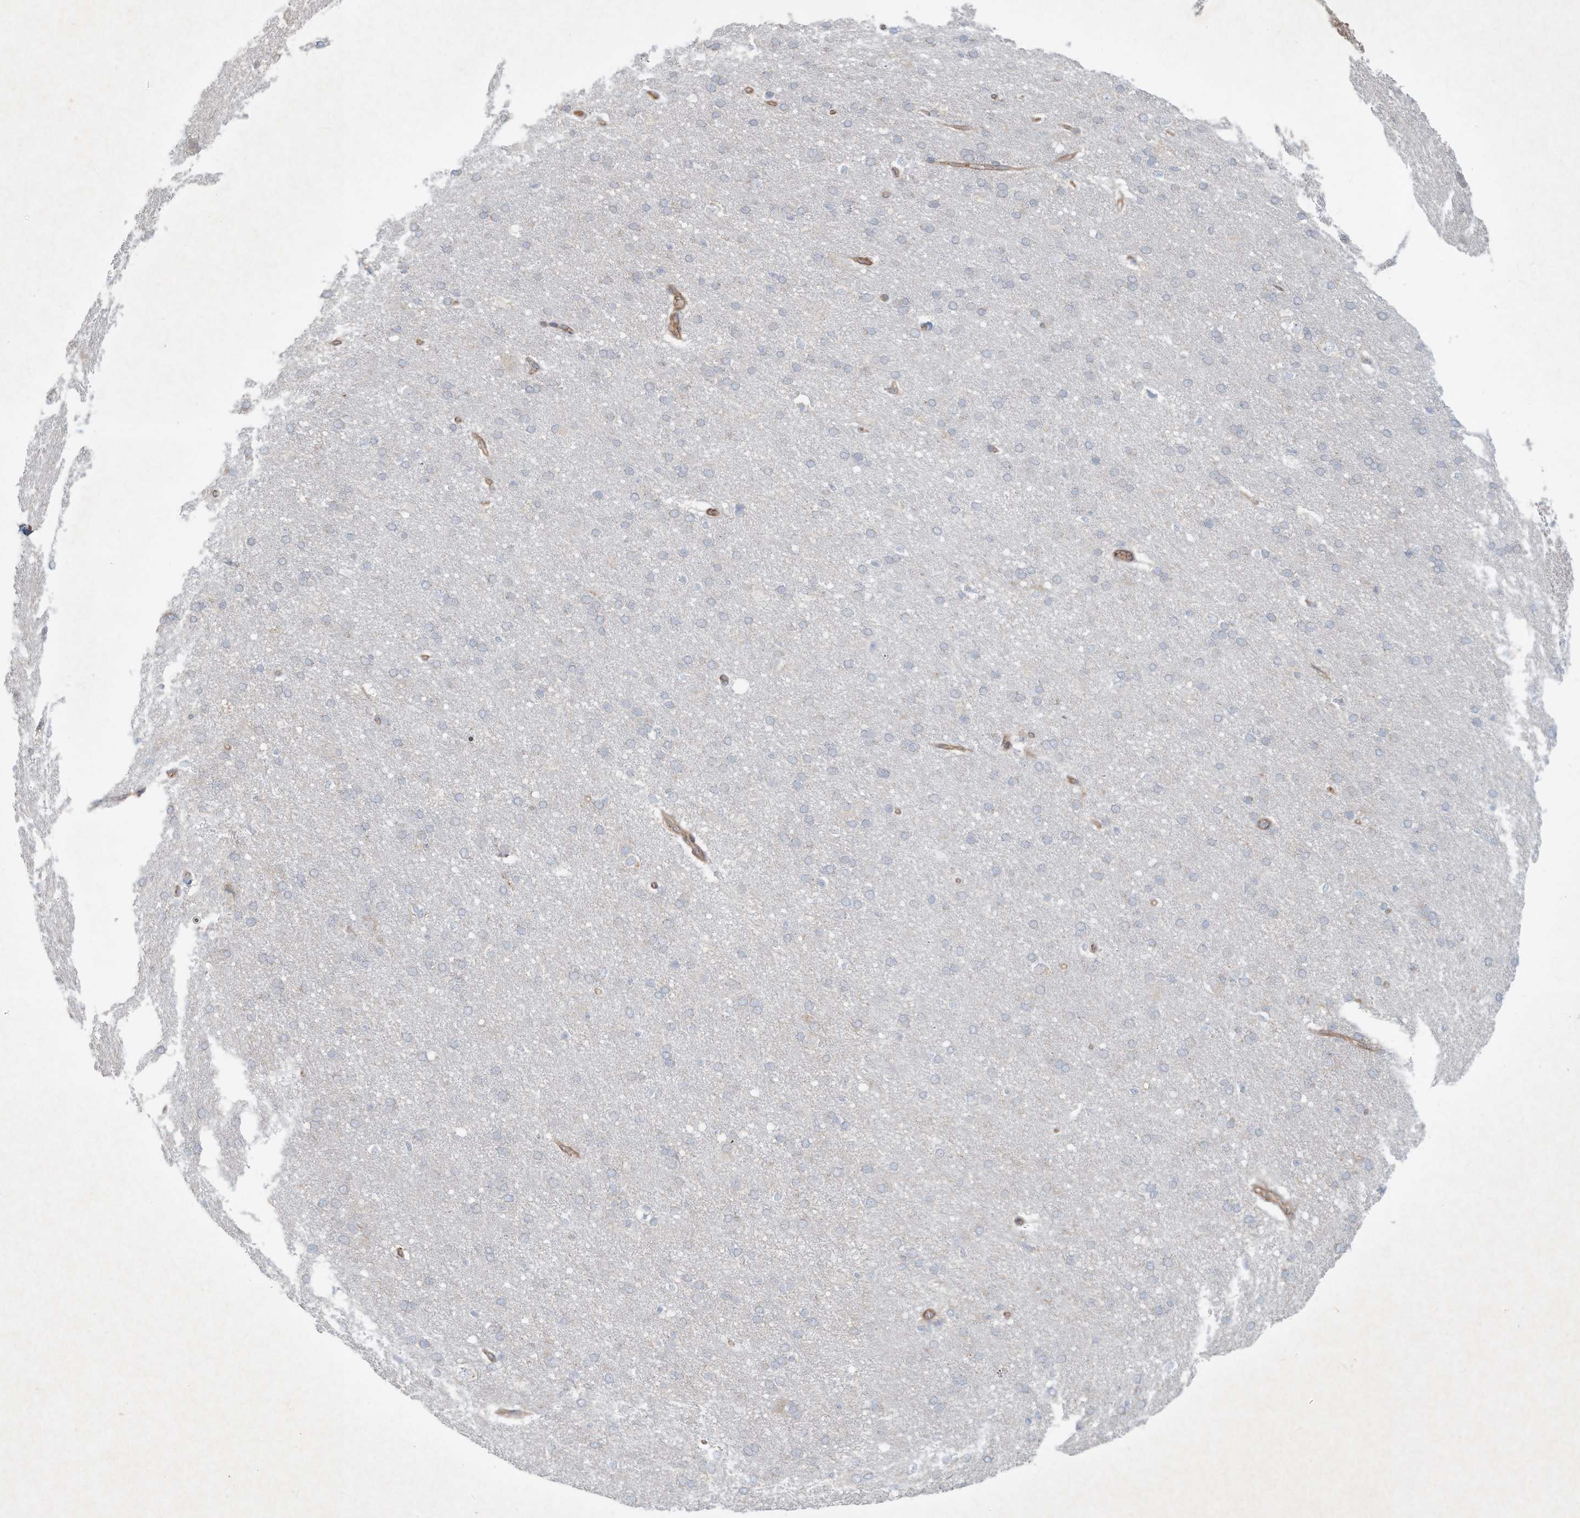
{"staining": {"intensity": "moderate", "quantity": ">75%", "location": "cytoplasmic/membranous"}, "tissue": "cerebral cortex", "cell_type": "Endothelial cells", "image_type": "normal", "snomed": [{"axis": "morphology", "description": "Normal tissue, NOS"}, {"axis": "topography", "description": "Cerebral cortex"}], "caption": "Moderate cytoplasmic/membranous protein expression is appreciated in about >75% of endothelial cells in cerebral cortex. The protein is stained brown, and the nuclei are stained in blue (DAB IHC with brightfield microscopy, high magnification).", "gene": "HTR5A", "patient": {"sex": "male", "age": 62}}